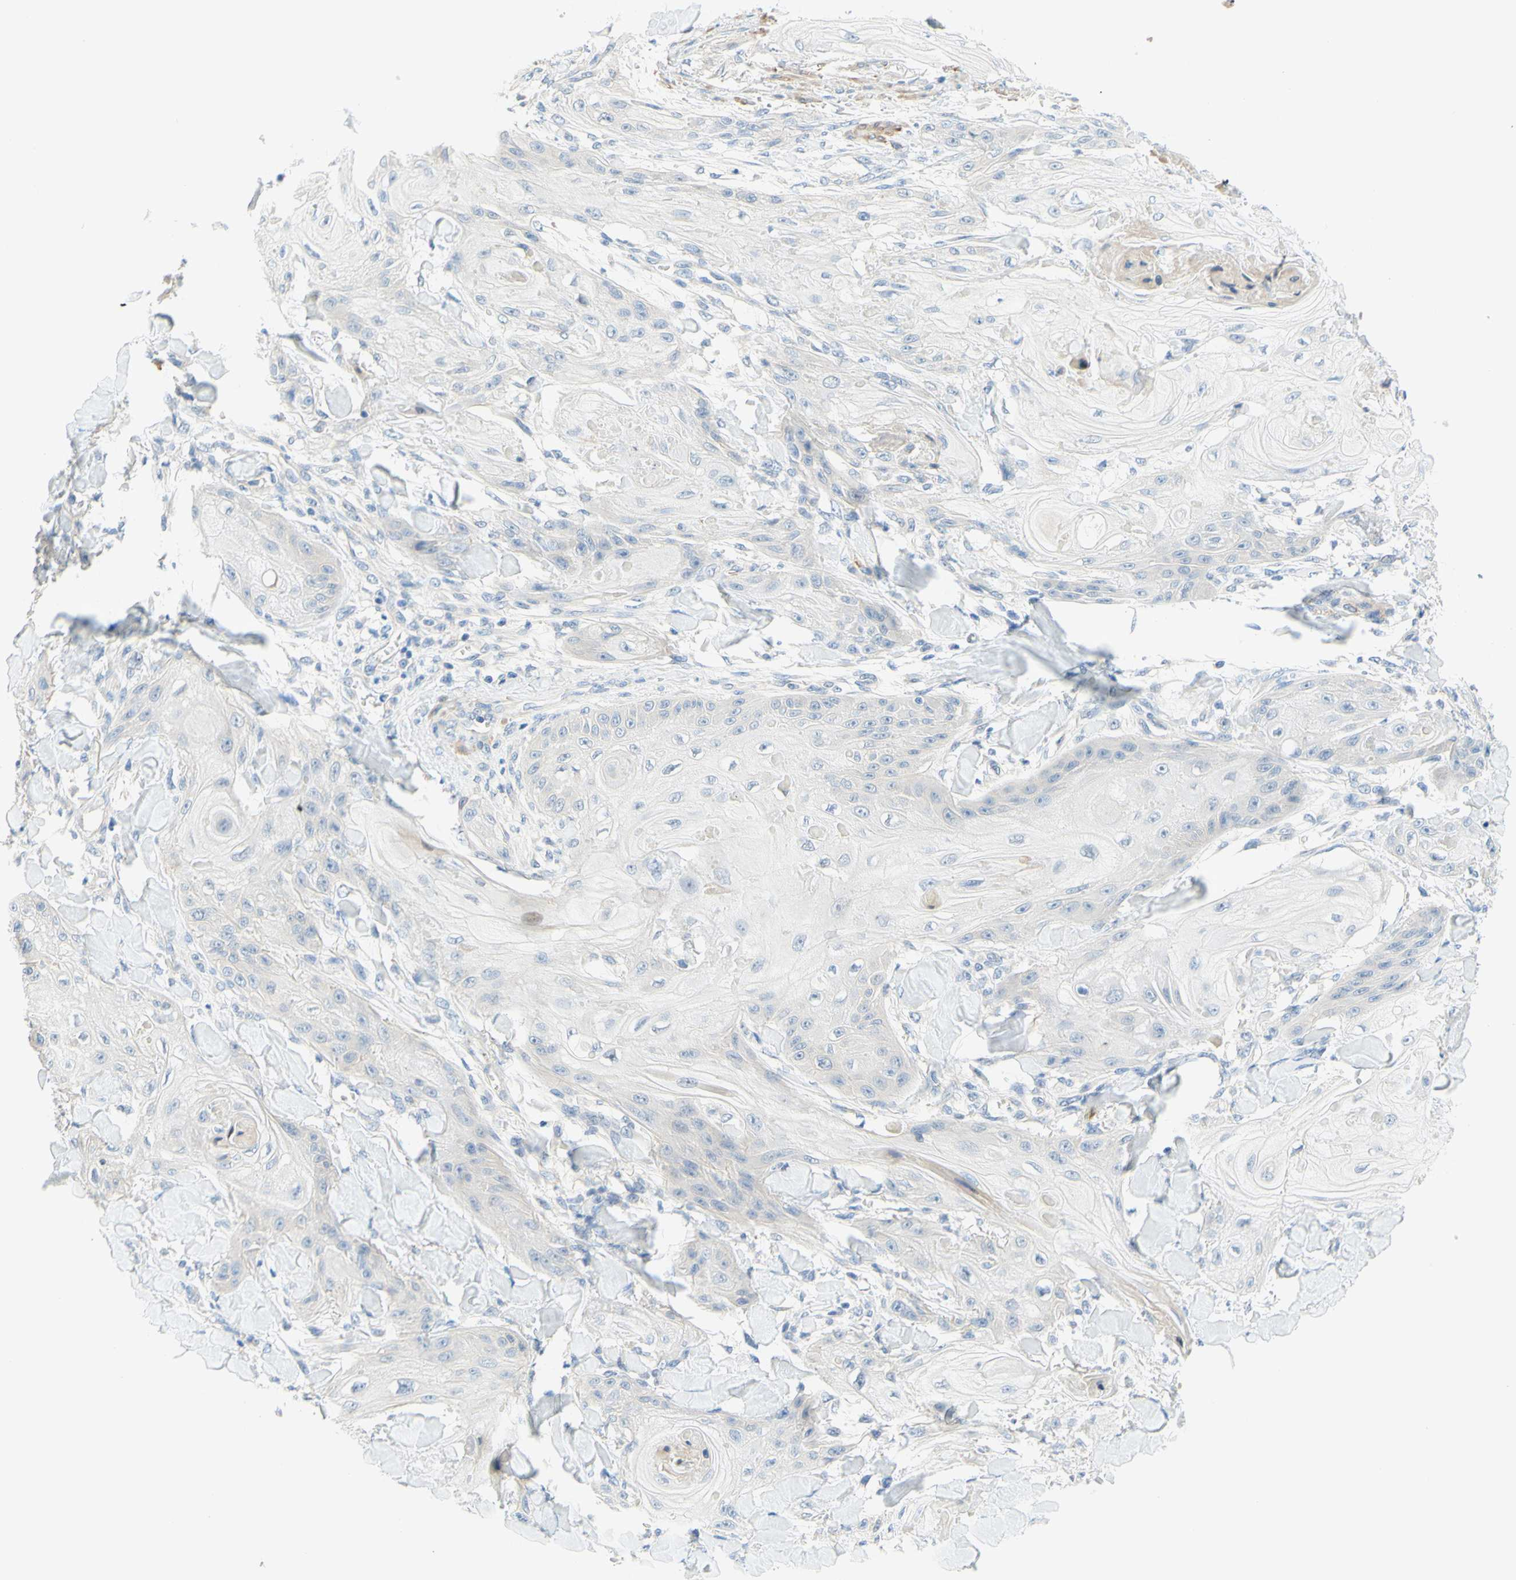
{"staining": {"intensity": "weak", "quantity": "<25%", "location": "cytoplasmic/membranous"}, "tissue": "skin cancer", "cell_type": "Tumor cells", "image_type": "cancer", "snomed": [{"axis": "morphology", "description": "Squamous cell carcinoma, NOS"}, {"axis": "topography", "description": "Skin"}], "caption": "Human skin cancer stained for a protein using immunohistochemistry displays no expression in tumor cells.", "gene": "ENTREP2", "patient": {"sex": "male", "age": 74}}